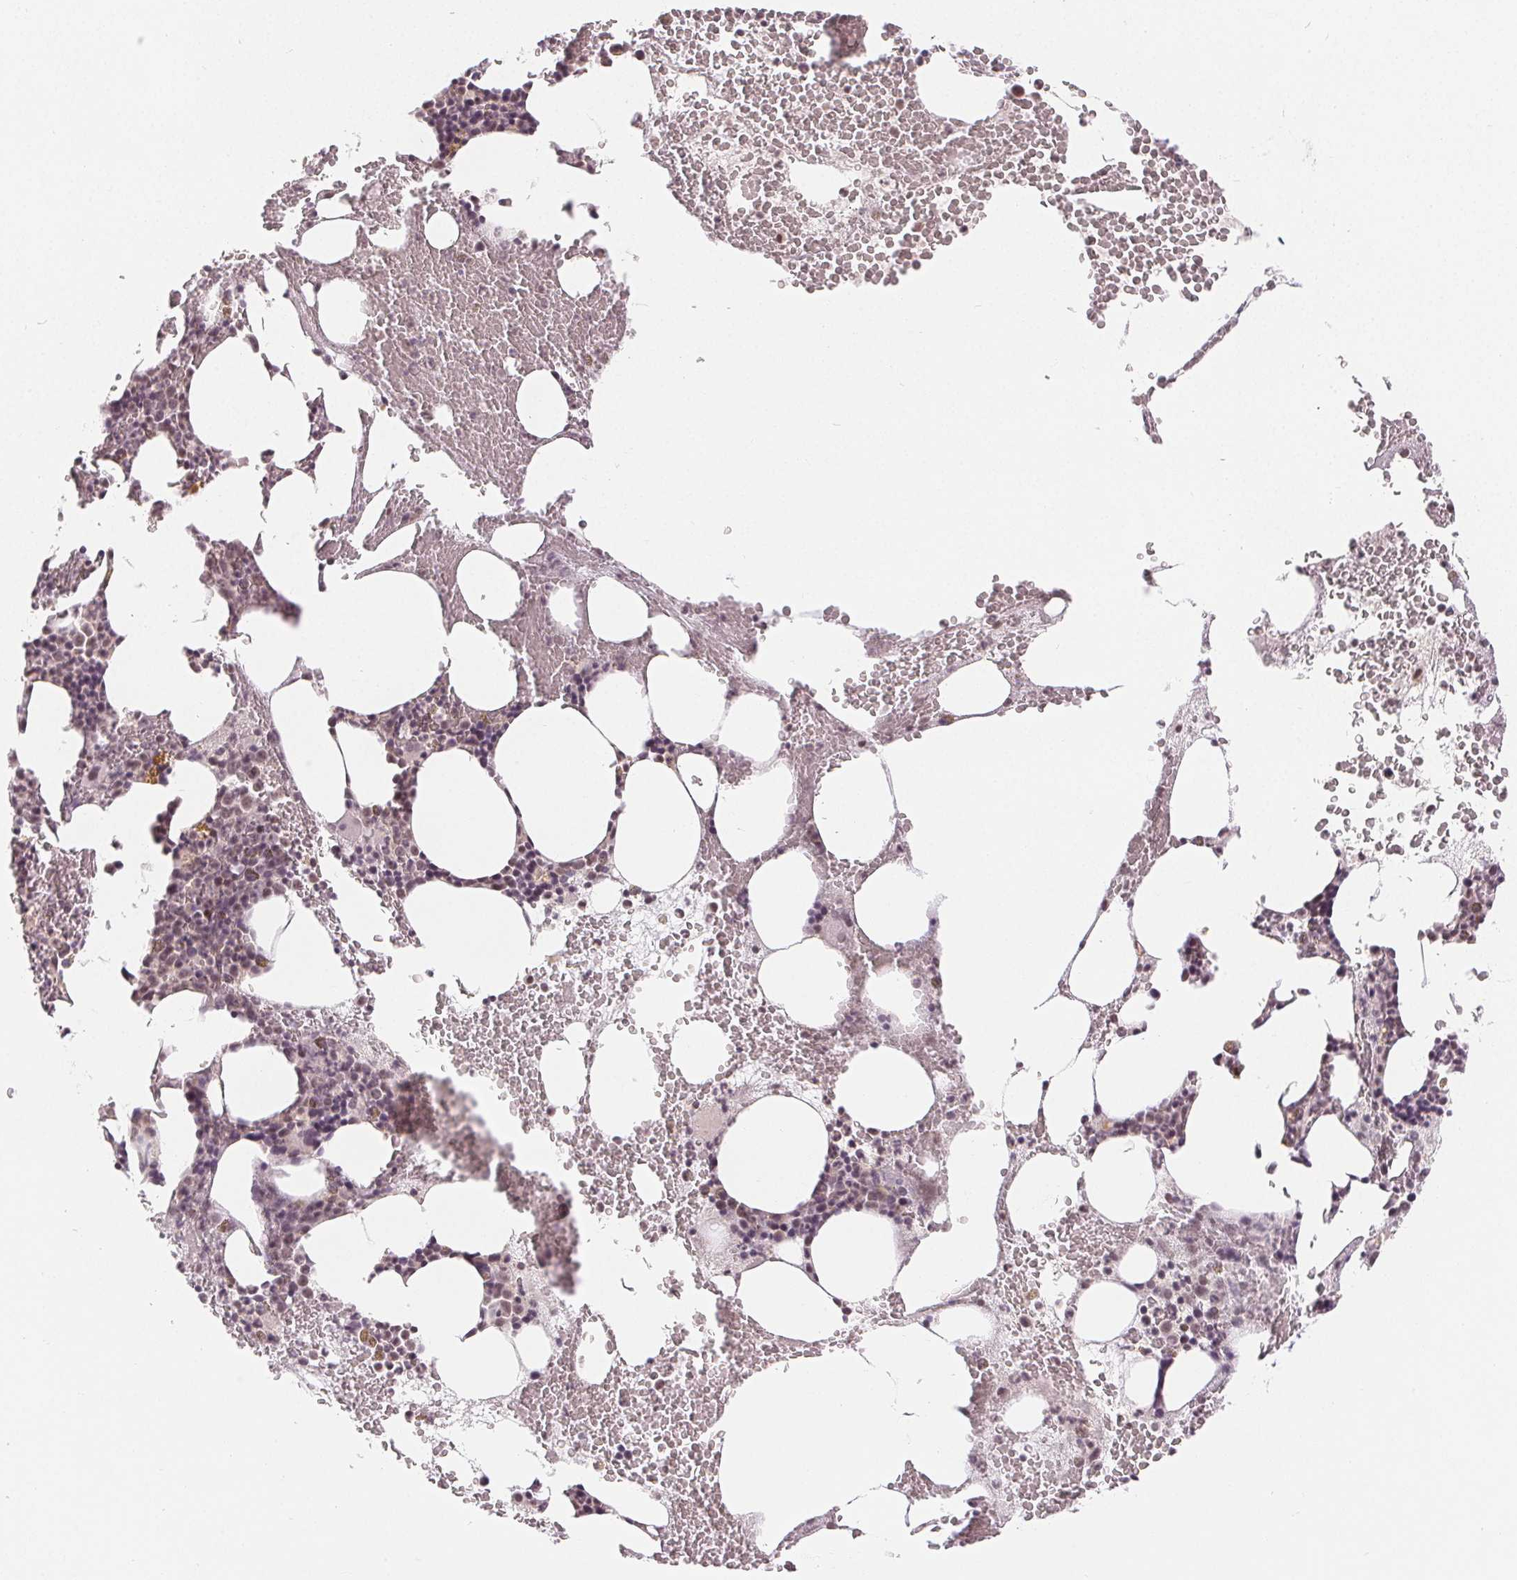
{"staining": {"intensity": "moderate", "quantity": "25%-75%", "location": "nuclear"}, "tissue": "bone marrow", "cell_type": "Hematopoietic cells", "image_type": "normal", "snomed": [{"axis": "morphology", "description": "Normal tissue, NOS"}, {"axis": "topography", "description": "Bone marrow"}], "caption": "Protein analysis of normal bone marrow displays moderate nuclear expression in approximately 25%-75% of hematopoietic cells. The staining was performed using DAB (3,3'-diaminobenzidine) to visualize the protein expression in brown, while the nuclei were stained in blue with hematoxylin (Magnification: 20x).", "gene": "DEK", "patient": {"sex": "male", "age": 89}}